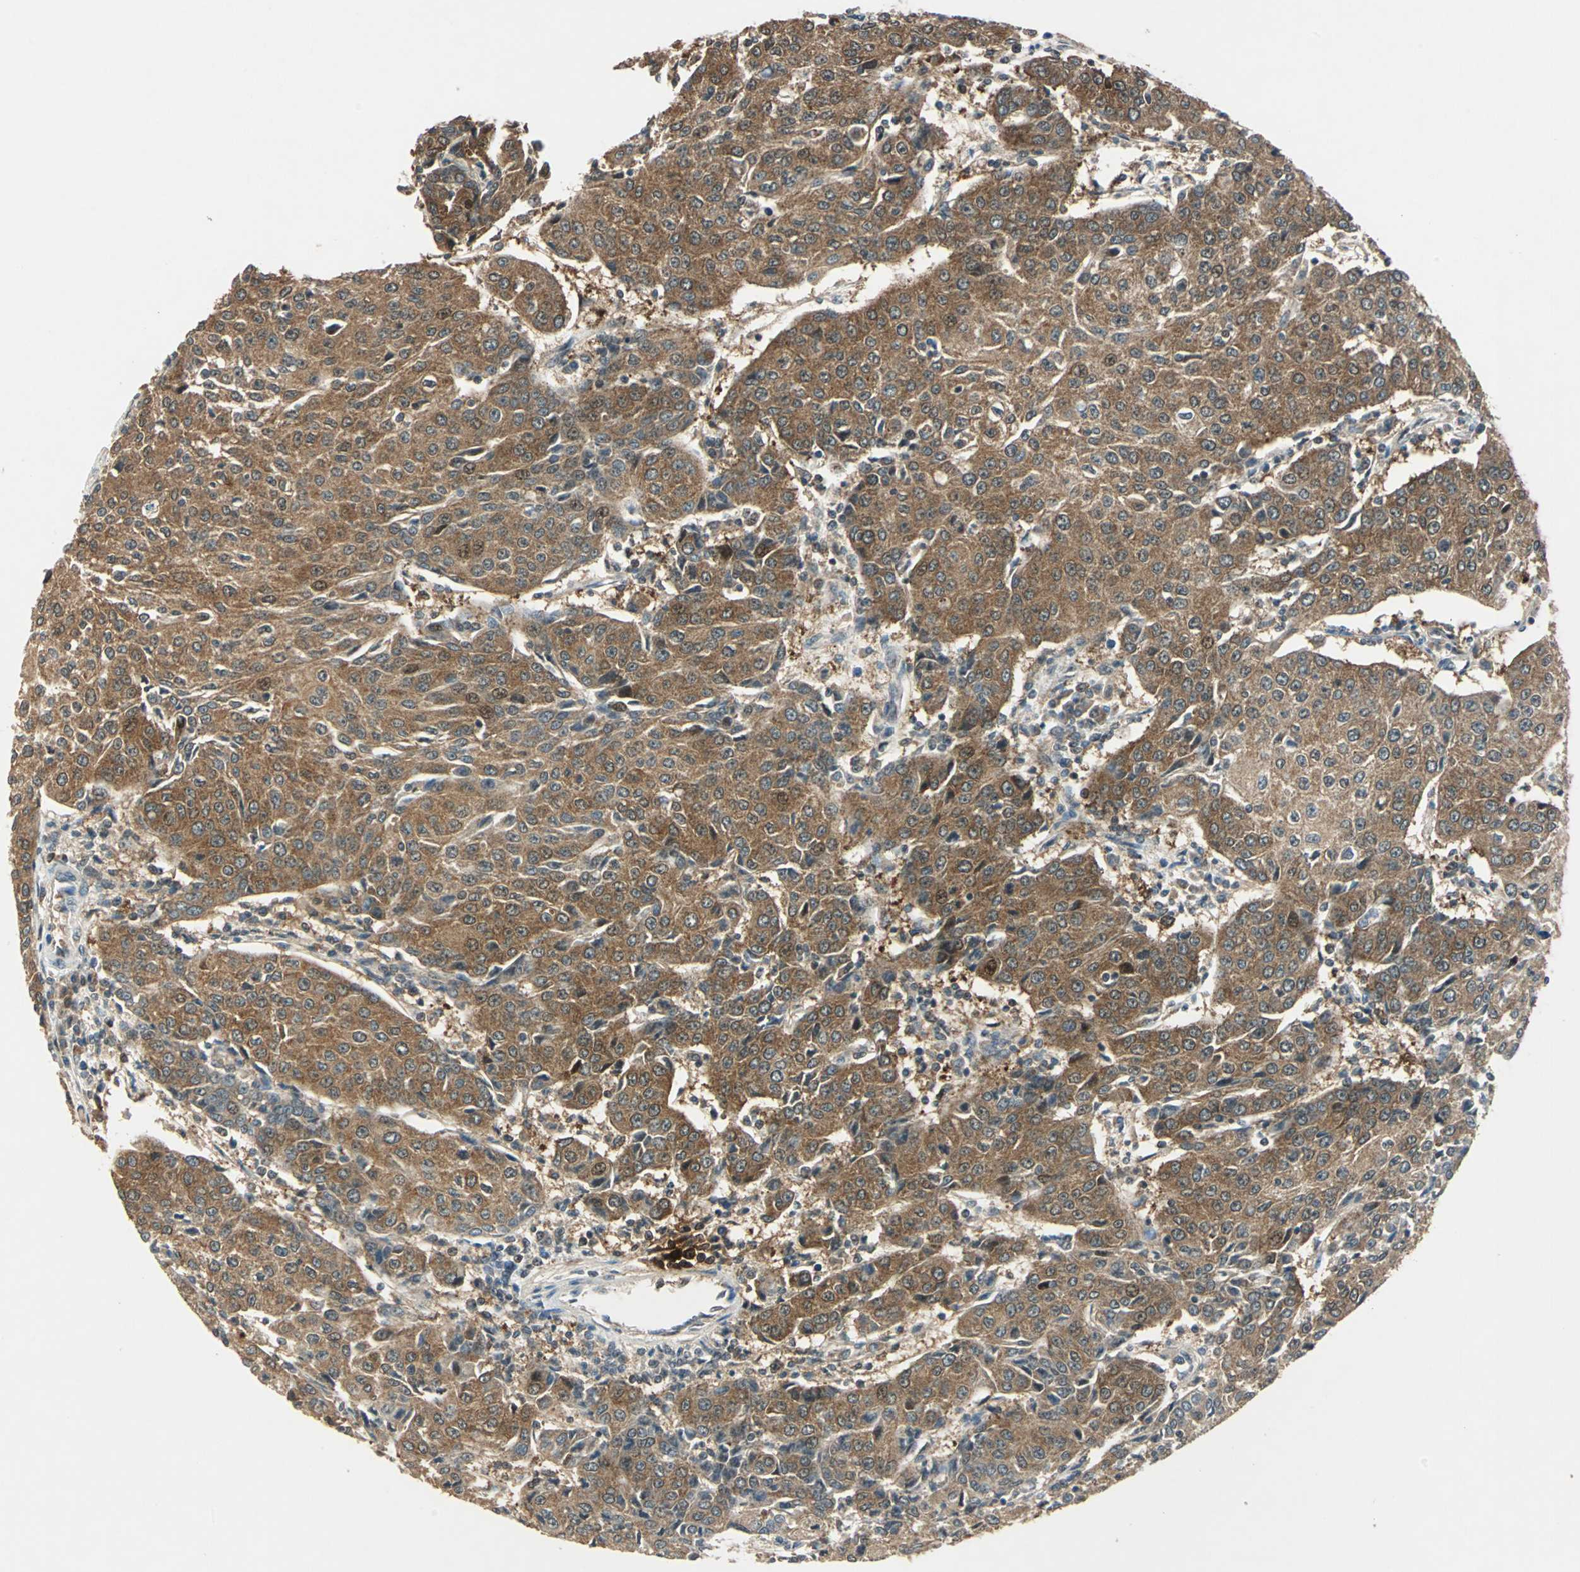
{"staining": {"intensity": "moderate", "quantity": ">75%", "location": "cytoplasmic/membranous"}, "tissue": "urothelial cancer", "cell_type": "Tumor cells", "image_type": "cancer", "snomed": [{"axis": "morphology", "description": "Urothelial carcinoma, High grade"}, {"axis": "topography", "description": "Urinary bladder"}], "caption": "Tumor cells show medium levels of moderate cytoplasmic/membranous positivity in approximately >75% of cells in urothelial cancer.", "gene": "AHSA1", "patient": {"sex": "female", "age": 85}}